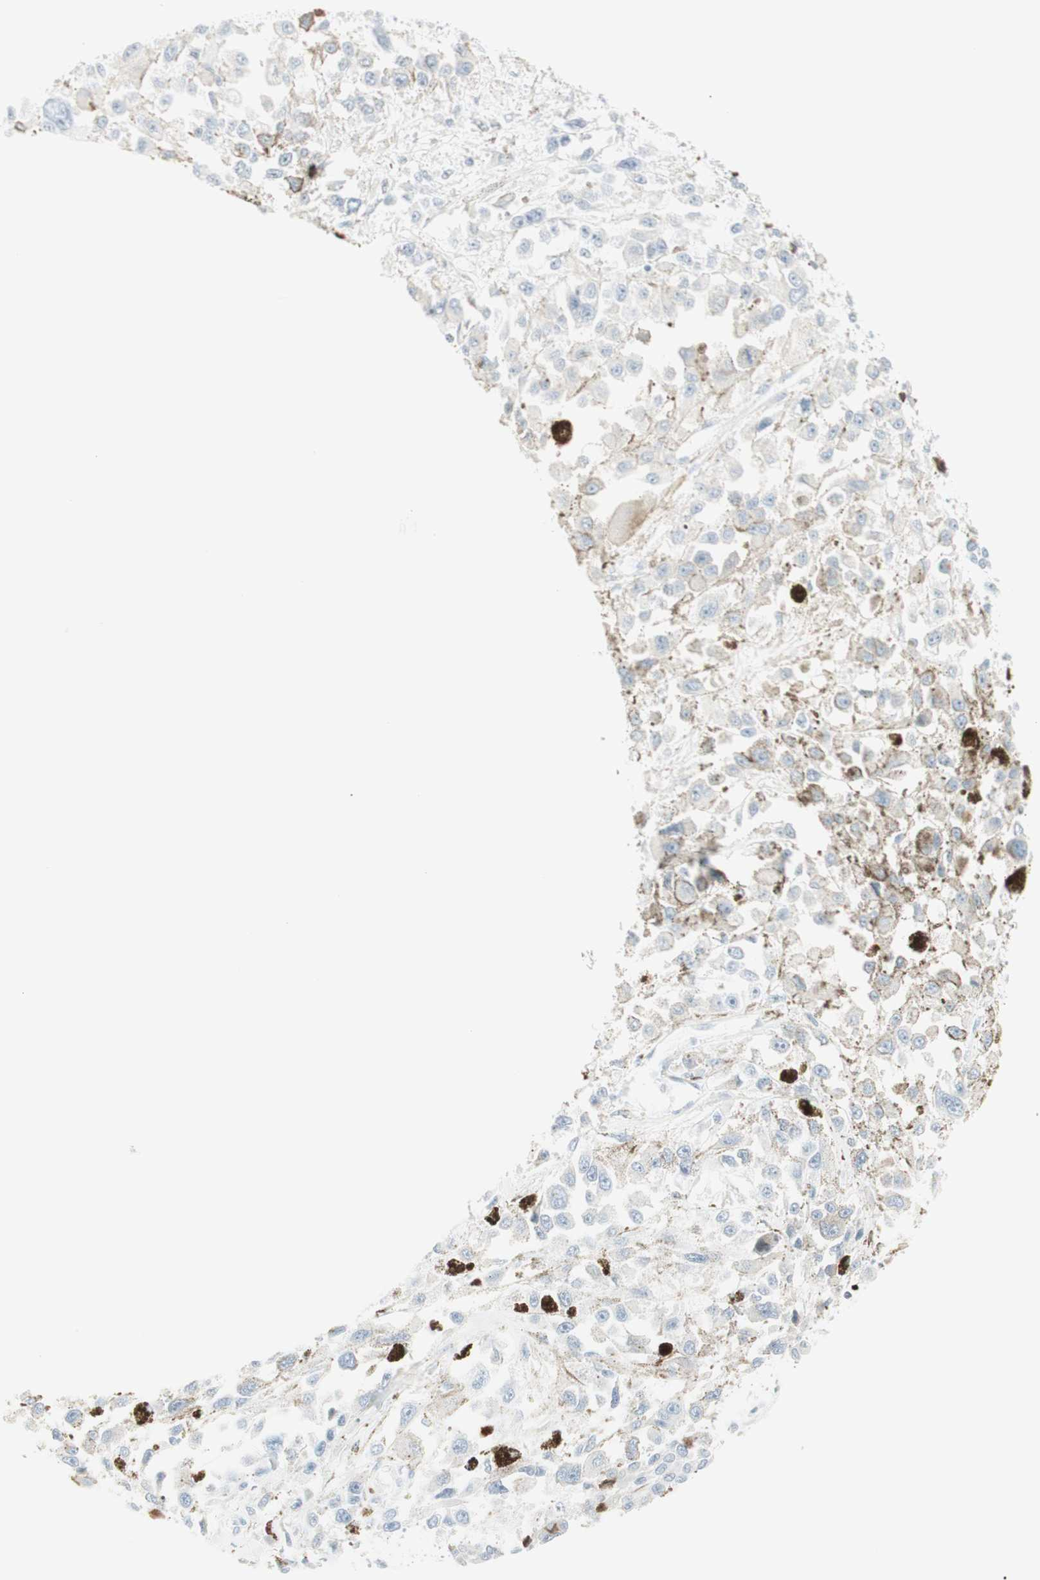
{"staining": {"intensity": "negative", "quantity": "none", "location": "none"}, "tissue": "melanoma", "cell_type": "Tumor cells", "image_type": "cancer", "snomed": [{"axis": "morphology", "description": "Malignant melanoma, Metastatic site"}, {"axis": "topography", "description": "Lymph node"}], "caption": "Immunohistochemistry histopathology image of neoplastic tissue: human melanoma stained with DAB (3,3'-diaminobenzidine) demonstrates no significant protein positivity in tumor cells. Brightfield microscopy of IHC stained with DAB (brown) and hematoxylin (blue), captured at high magnification.", "gene": "MDK", "patient": {"sex": "male", "age": 59}}